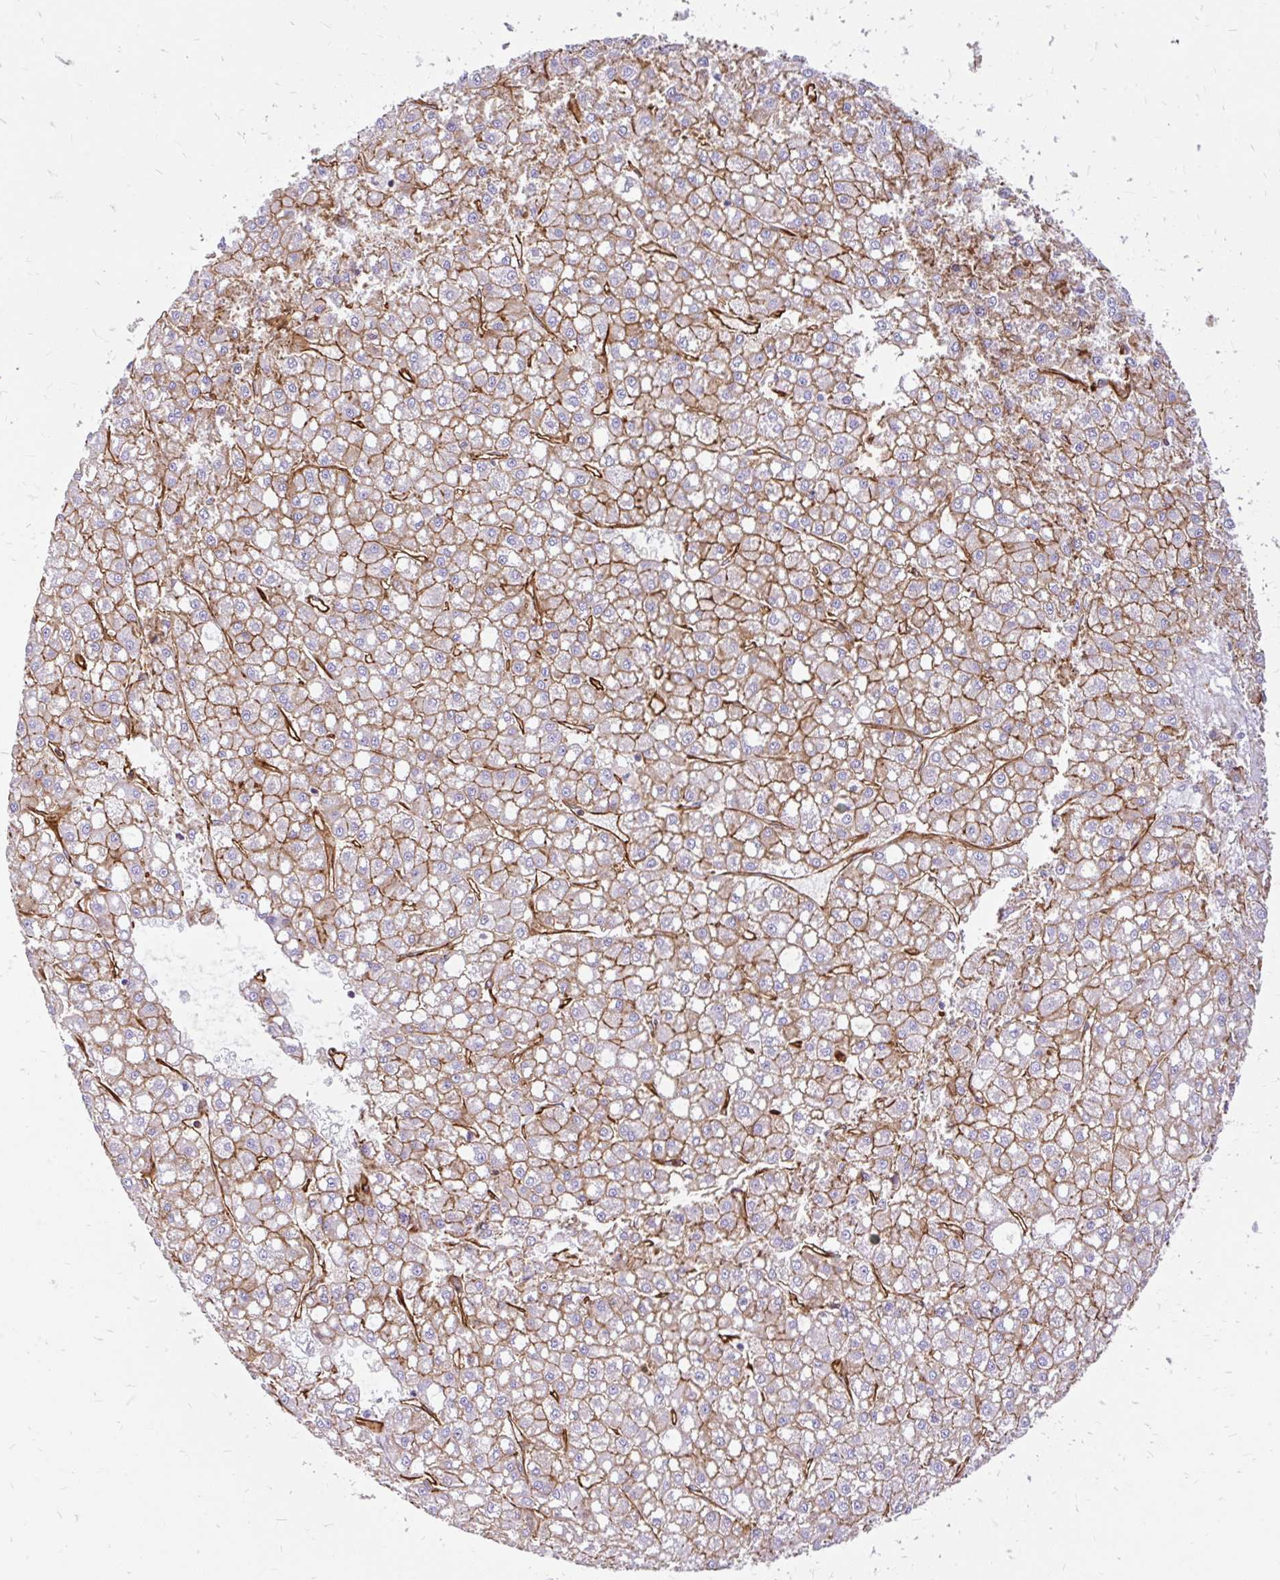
{"staining": {"intensity": "moderate", "quantity": ">75%", "location": "cytoplasmic/membranous"}, "tissue": "liver cancer", "cell_type": "Tumor cells", "image_type": "cancer", "snomed": [{"axis": "morphology", "description": "Carcinoma, Hepatocellular, NOS"}, {"axis": "topography", "description": "Liver"}], "caption": "An IHC micrograph of neoplastic tissue is shown. Protein staining in brown labels moderate cytoplasmic/membranous positivity in hepatocellular carcinoma (liver) within tumor cells. (brown staining indicates protein expression, while blue staining denotes nuclei).", "gene": "MAP1LC3B", "patient": {"sex": "male", "age": 67}}